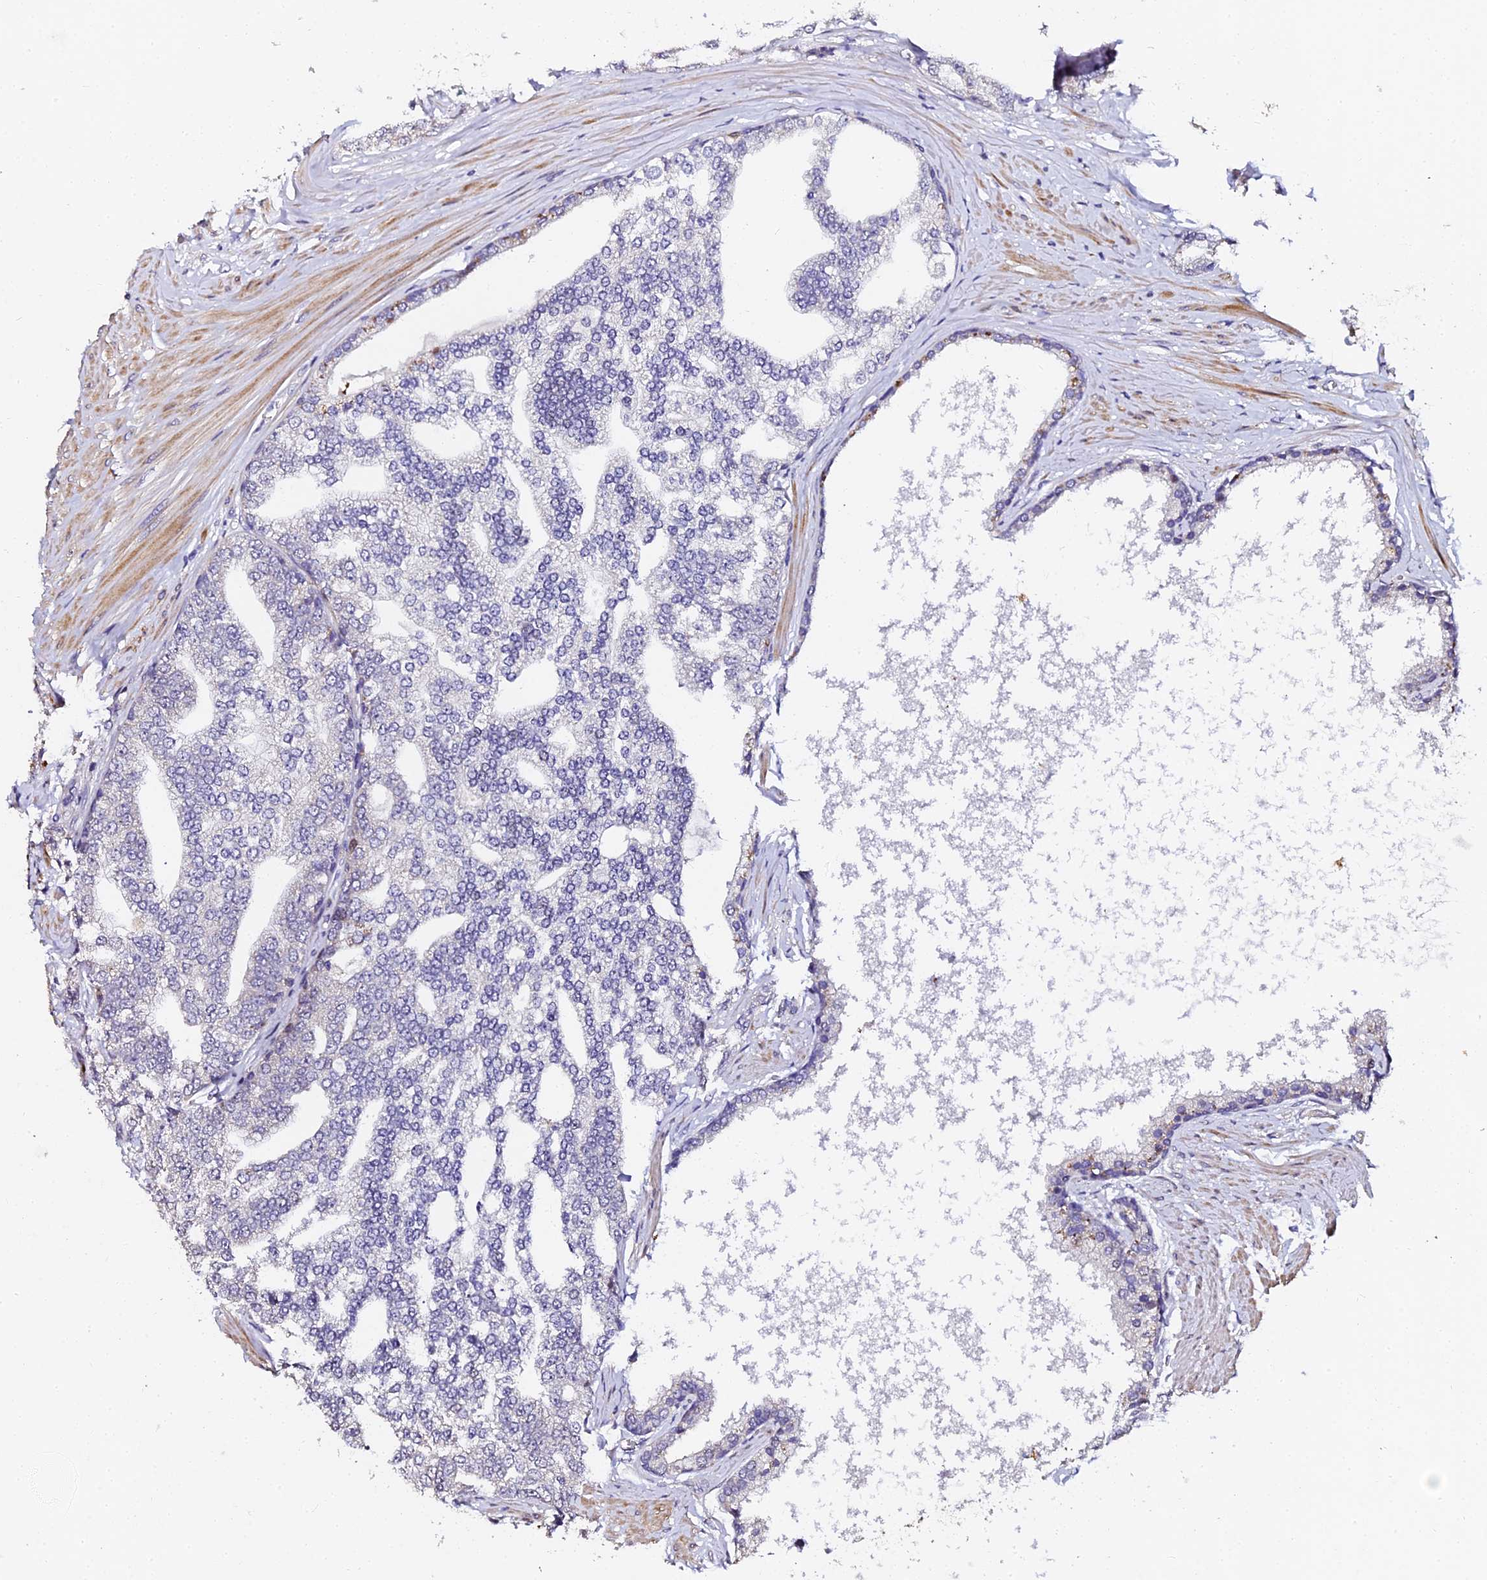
{"staining": {"intensity": "negative", "quantity": "none", "location": "none"}, "tissue": "prostate cancer", "cell_type": "Tumor cells", "image_type": "cancer", "snomed": [{"axis": "morphology", "description": "Adenocarcinoma, High grade"}, {"axis": "topography", "description": "Prostate"}], "caption": "High-grade adenocarcinoma (prostate) was stained to show a protein in brown. There is no significant expression in tumor cells. (DAB (3,3'-diaminobenzidine) immunohistochemistry (IHC) with hematoxylin counter stain).", "gene": "GPN3", "patient": {"sex": "male", "age": 64}}